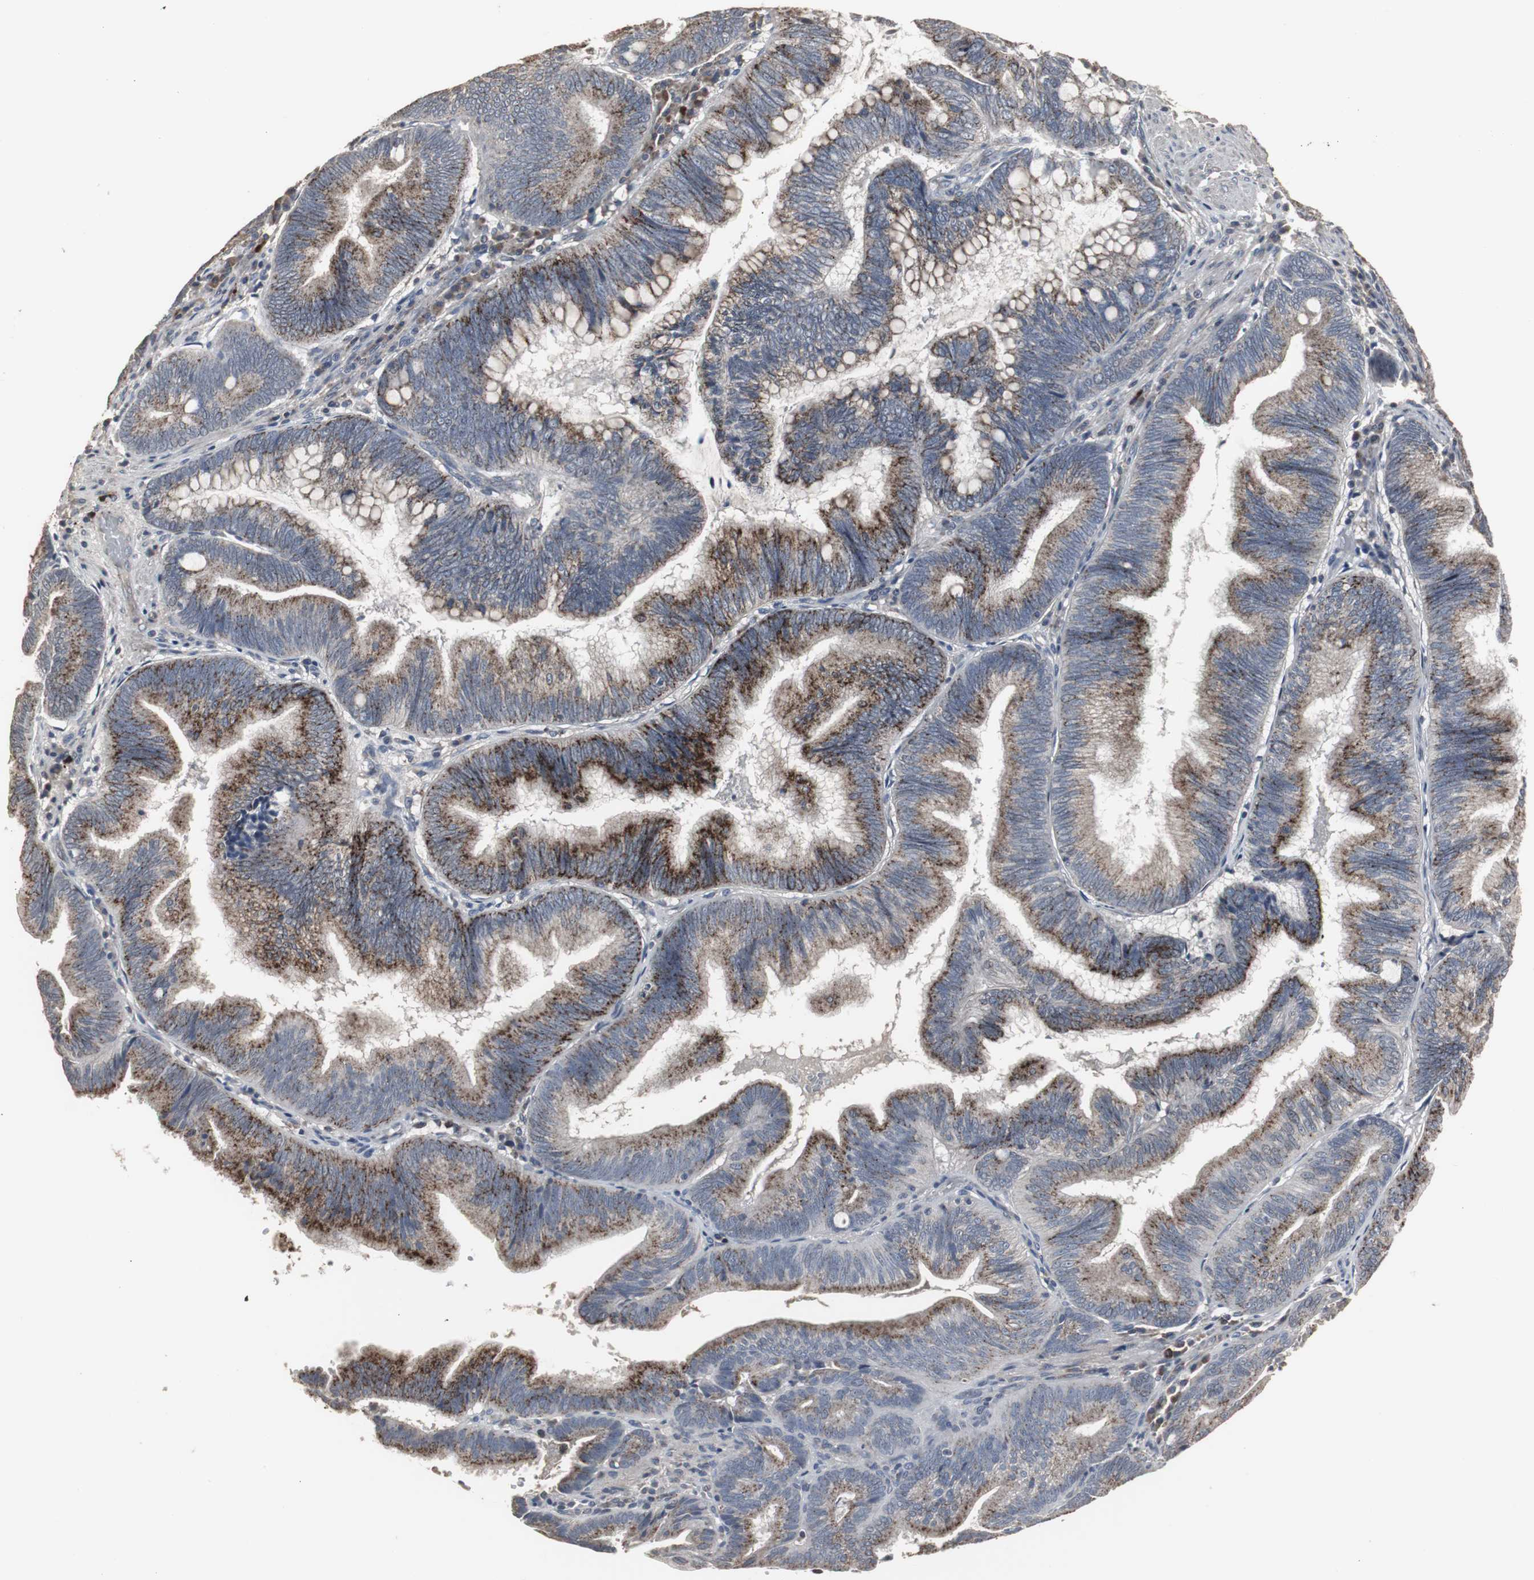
{"staining": {"intensity": "strong", "quantity": ">75%", "location": "cytoplasmic/membranous"}, "tissue": "pancreatic cancer", "cell_type": "Tumor cells", "image_type": "cancer", "snomed": [{"axis": "morphology", "description": "Adenocarcinoma, NOS"}, {"axis": "topography", "description": "Pancreas"}], "caption": "Protein analysis of pancreatic cancer tissue demonstrates strong cytoplasmic/membranous expression in approximately >75% of tumor cells.", "gene": "ACAA1", "patient": {"sex": "male", "age": 82}}